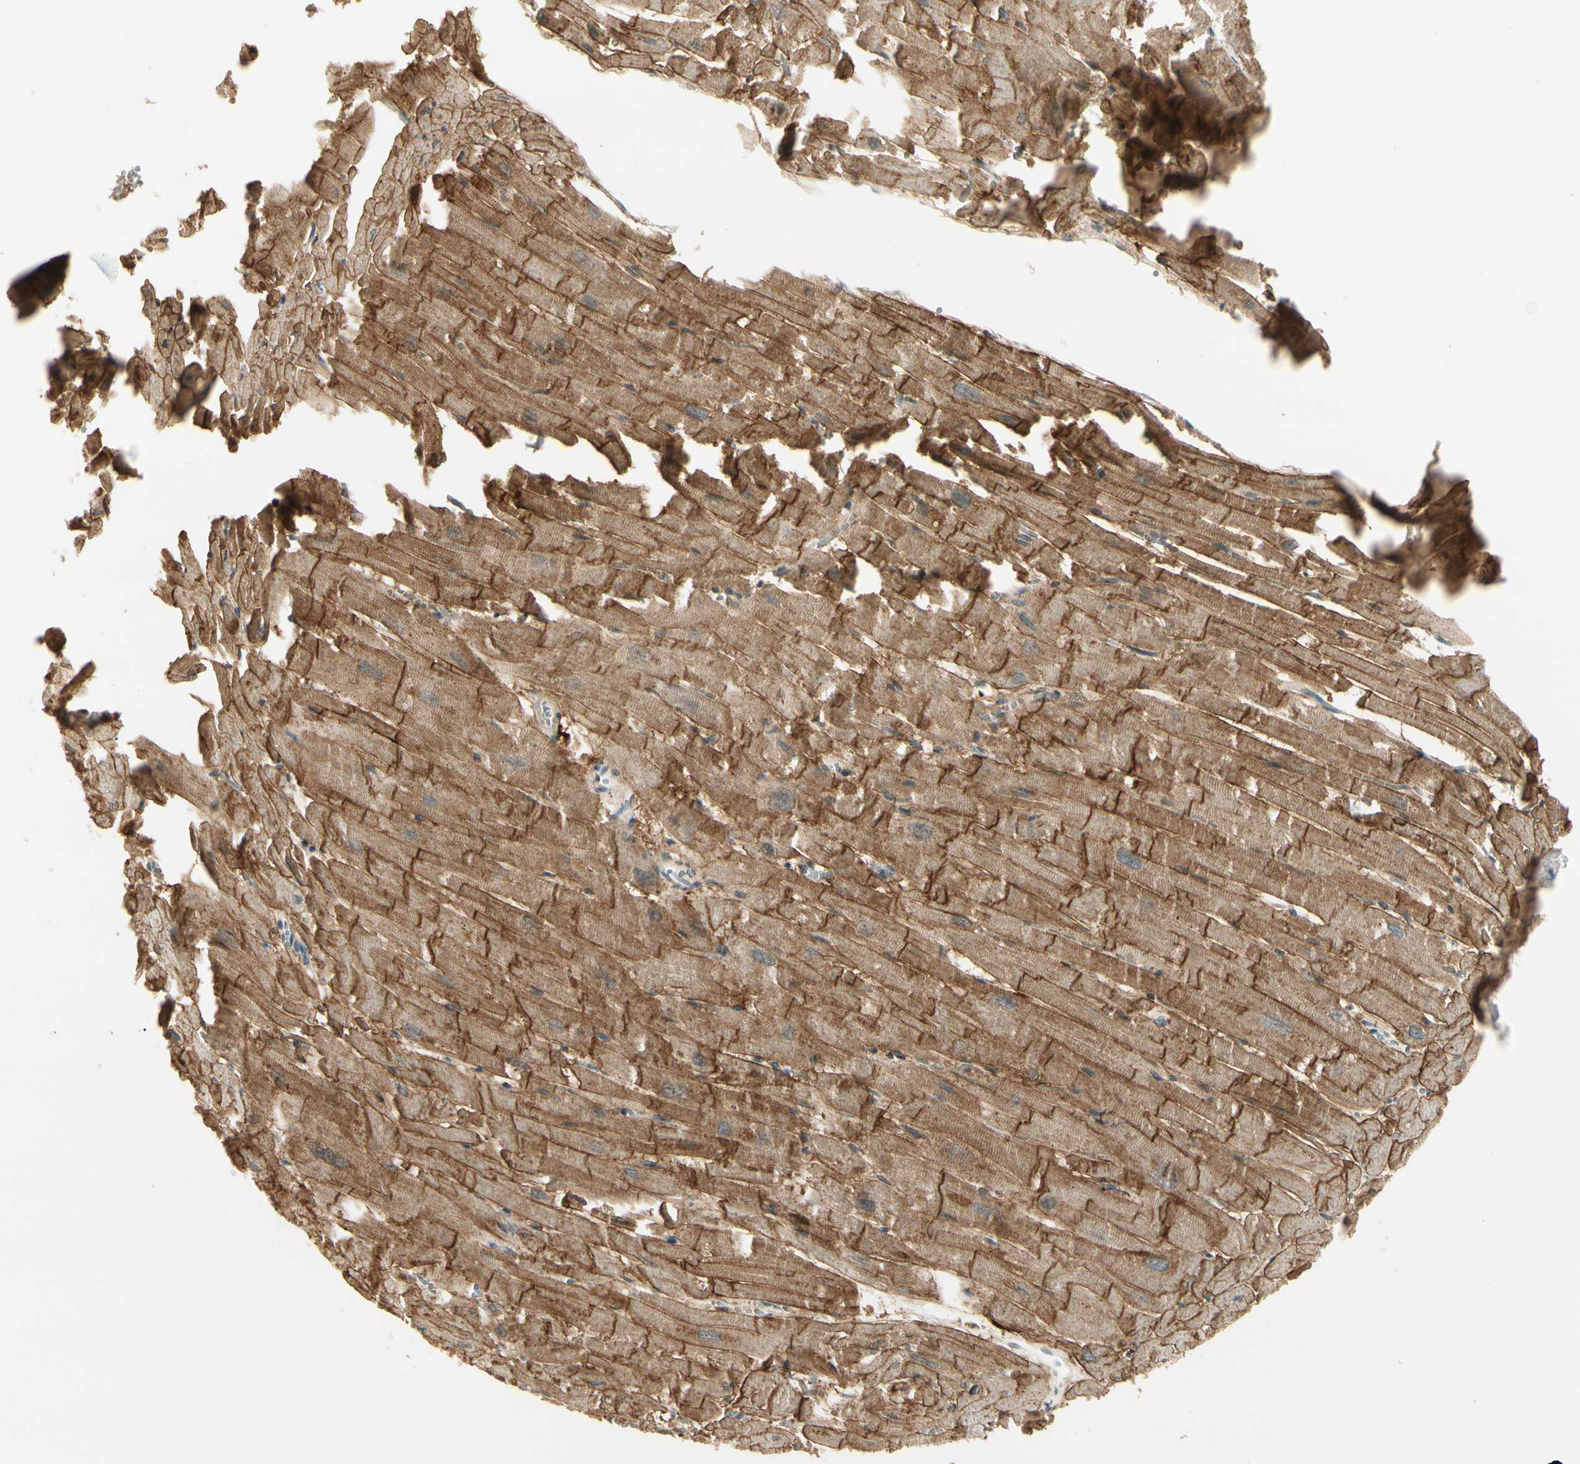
{"staining": {"intensity": "moderate", "quantity": ">75%", "location": "cytoplasmic/membranous"}, "tissue": "heart muscle", "cell_type": "Cardiomyocytes", "image_type": "normal", "snomed": [{"axis": "morphology", "description": "Normal tissue, NOS"}, {"axis": "topography", "description": "Heart"}], "caption": "Immunohistochemistry histopathology image of normal heart muscle: human heart muscle stained using immunohistochemistry (IHC) exhibits medium levels of moderate protein expression localized specifically in the cytoplasmic/membranous of cardiomyocytes, appearing as a cytoplasmic/membranous brown color.", "gene": "SGCA", "patient": {"sex": "female", "age": 19}}